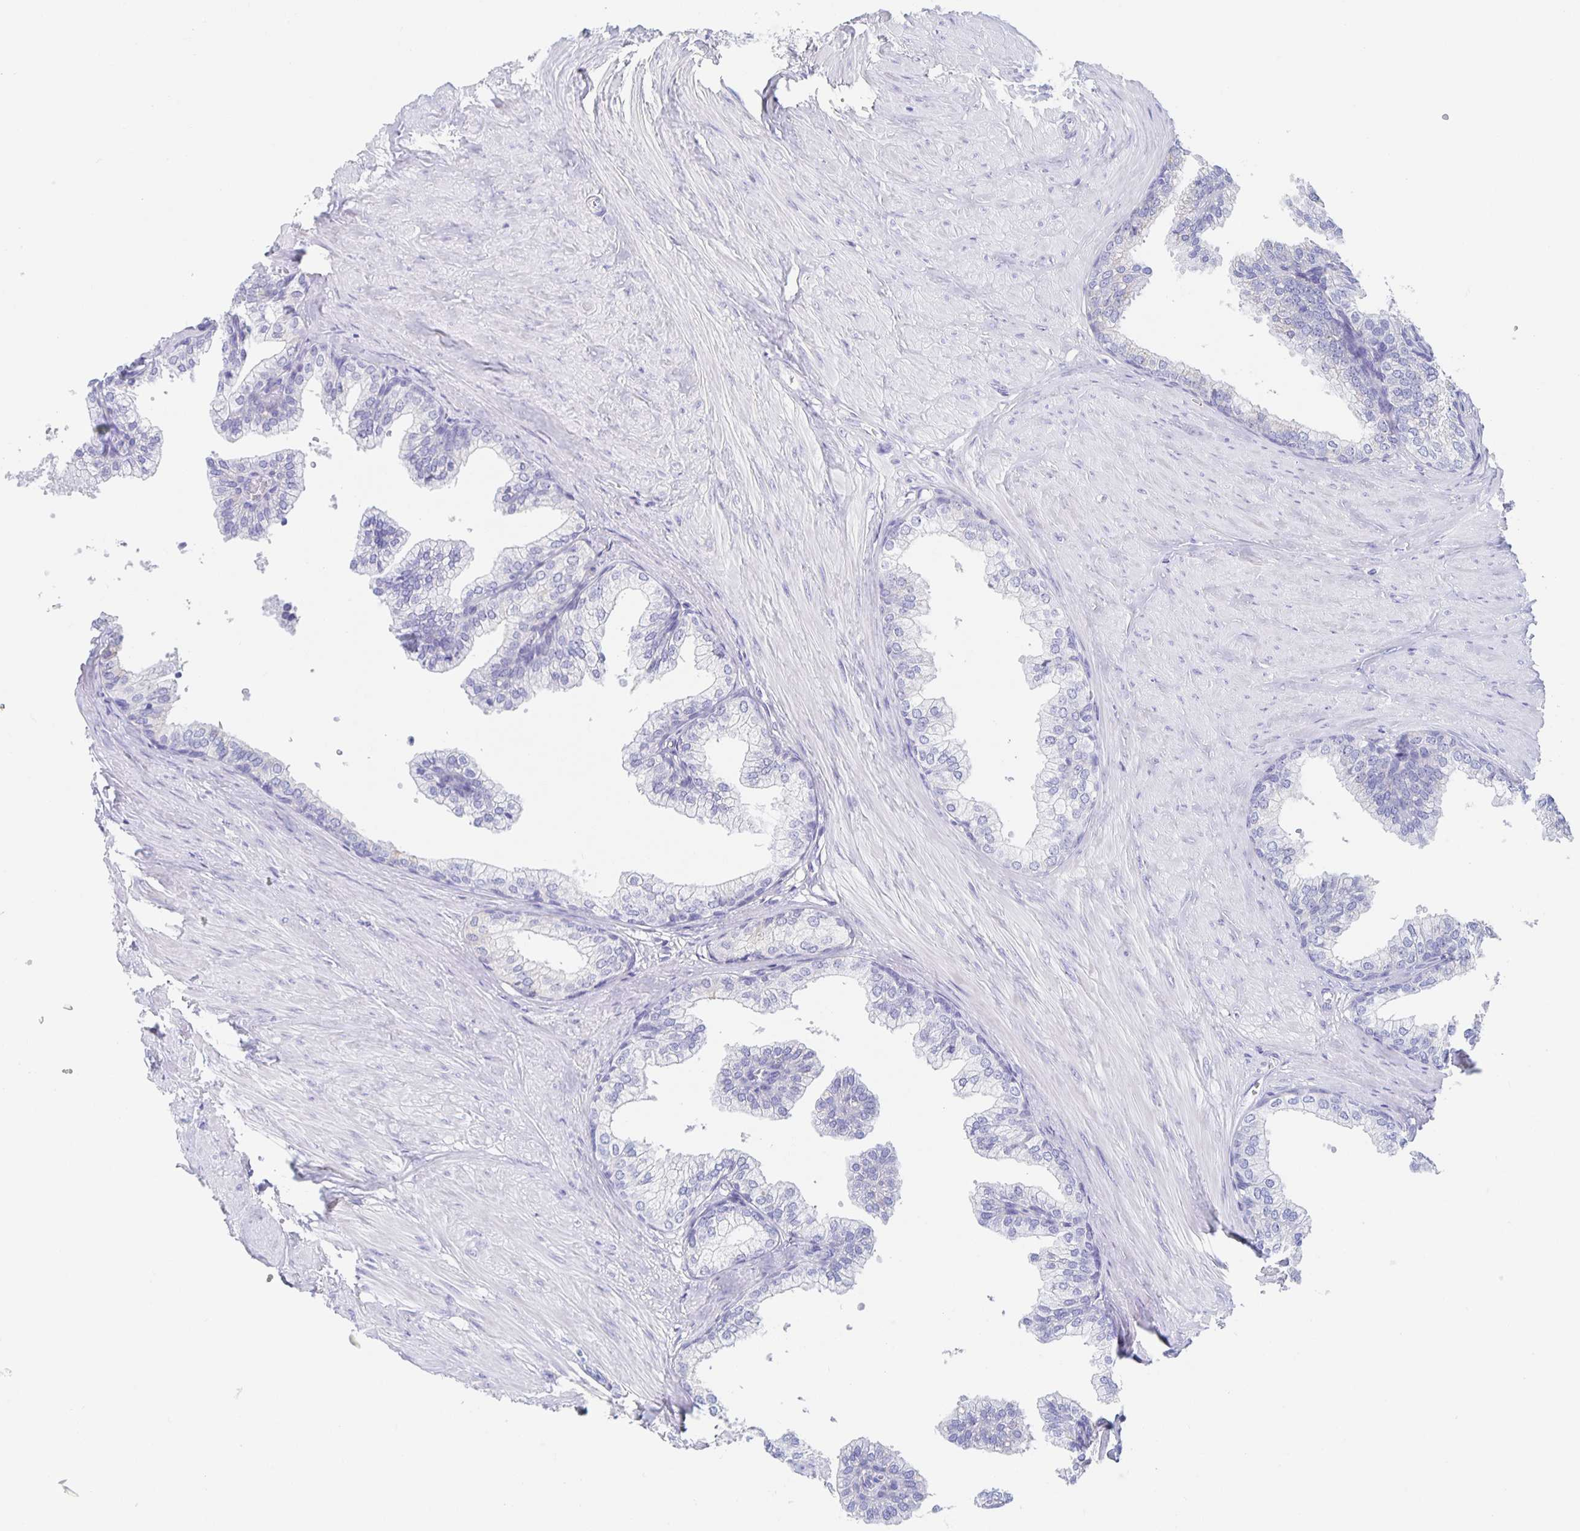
{"staining": {"intensity": "negative", "quantity": "none", "location": "none"}, "tissue": "prostate", "cell_type": "Glandular cells", "image_type": "normal", "snomed": [{"axis": "morphology", "description": "Normal tissue, NOS"}, {"axis": "topography", "description": "Prostate"}, {"axis": "topography", "description": "Peripheral nerve tissue"}], "caption": "High power microscopy micrograph of an immunohistochemistry (IHC) histopathology image of normal prostate, revealing no significant staining in glandular cells.", "gene": "DMBT1", "patient": {"sex": "male", "age": 55}}